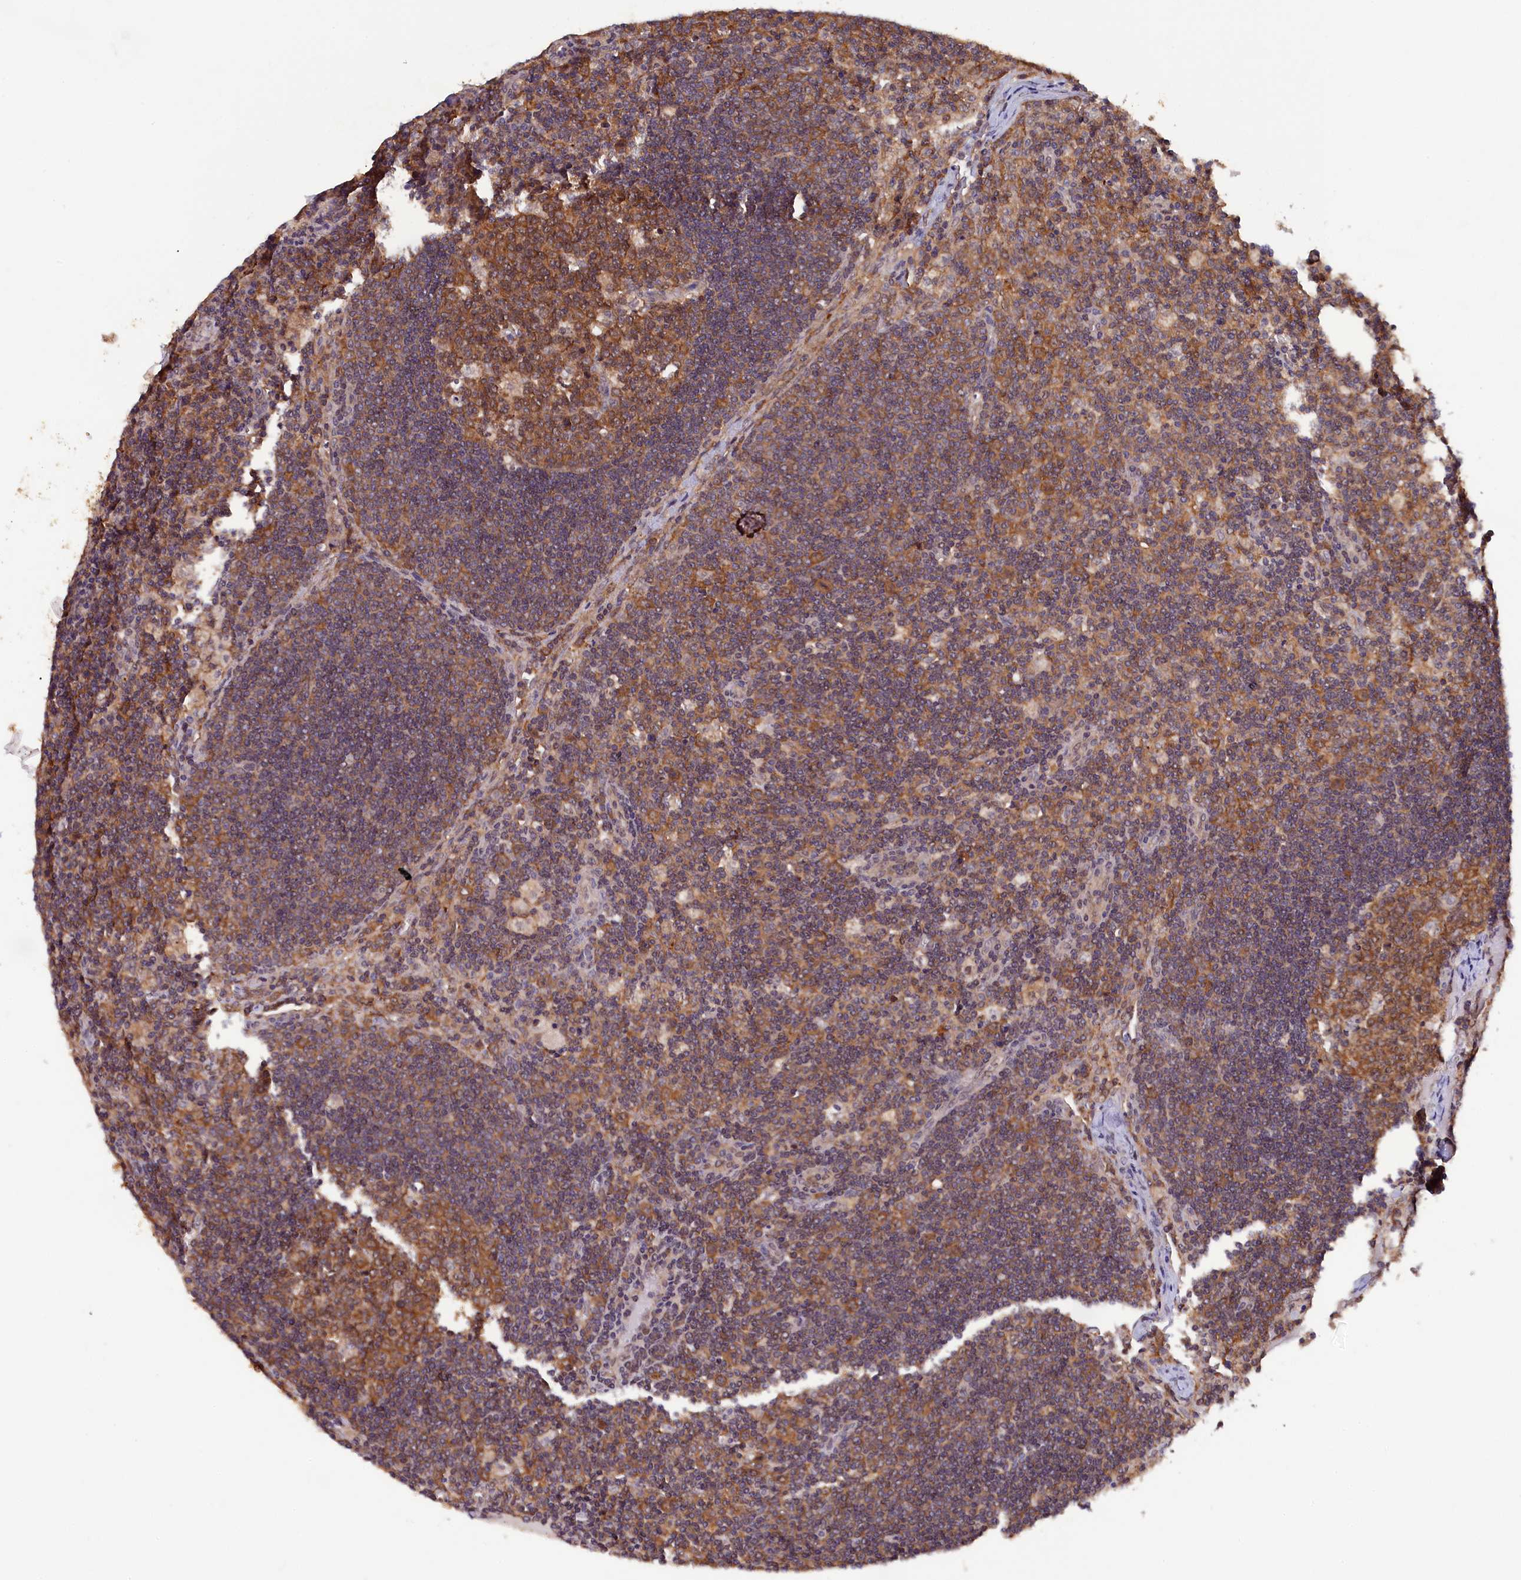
{"staining": {"intensity": "moderate", "quantity": ">75%", "location": "cytoplasmic/membranous"}, "tissue": "lymph node", "cell_type": "Germinal center cells", "image_type": "normal", "snomed": [{"axis": "morphology", "description": "Normal tissue, NOS"}, {"axis": "topography", "description": "Lymph node"}], "caption": "Normal lymph node reveals moderate cytoplasmic/membranous expression in approximately >75% of germinal center cells.", "gene": "JPT2", "patient": {"sex": "male", "age": 58}}